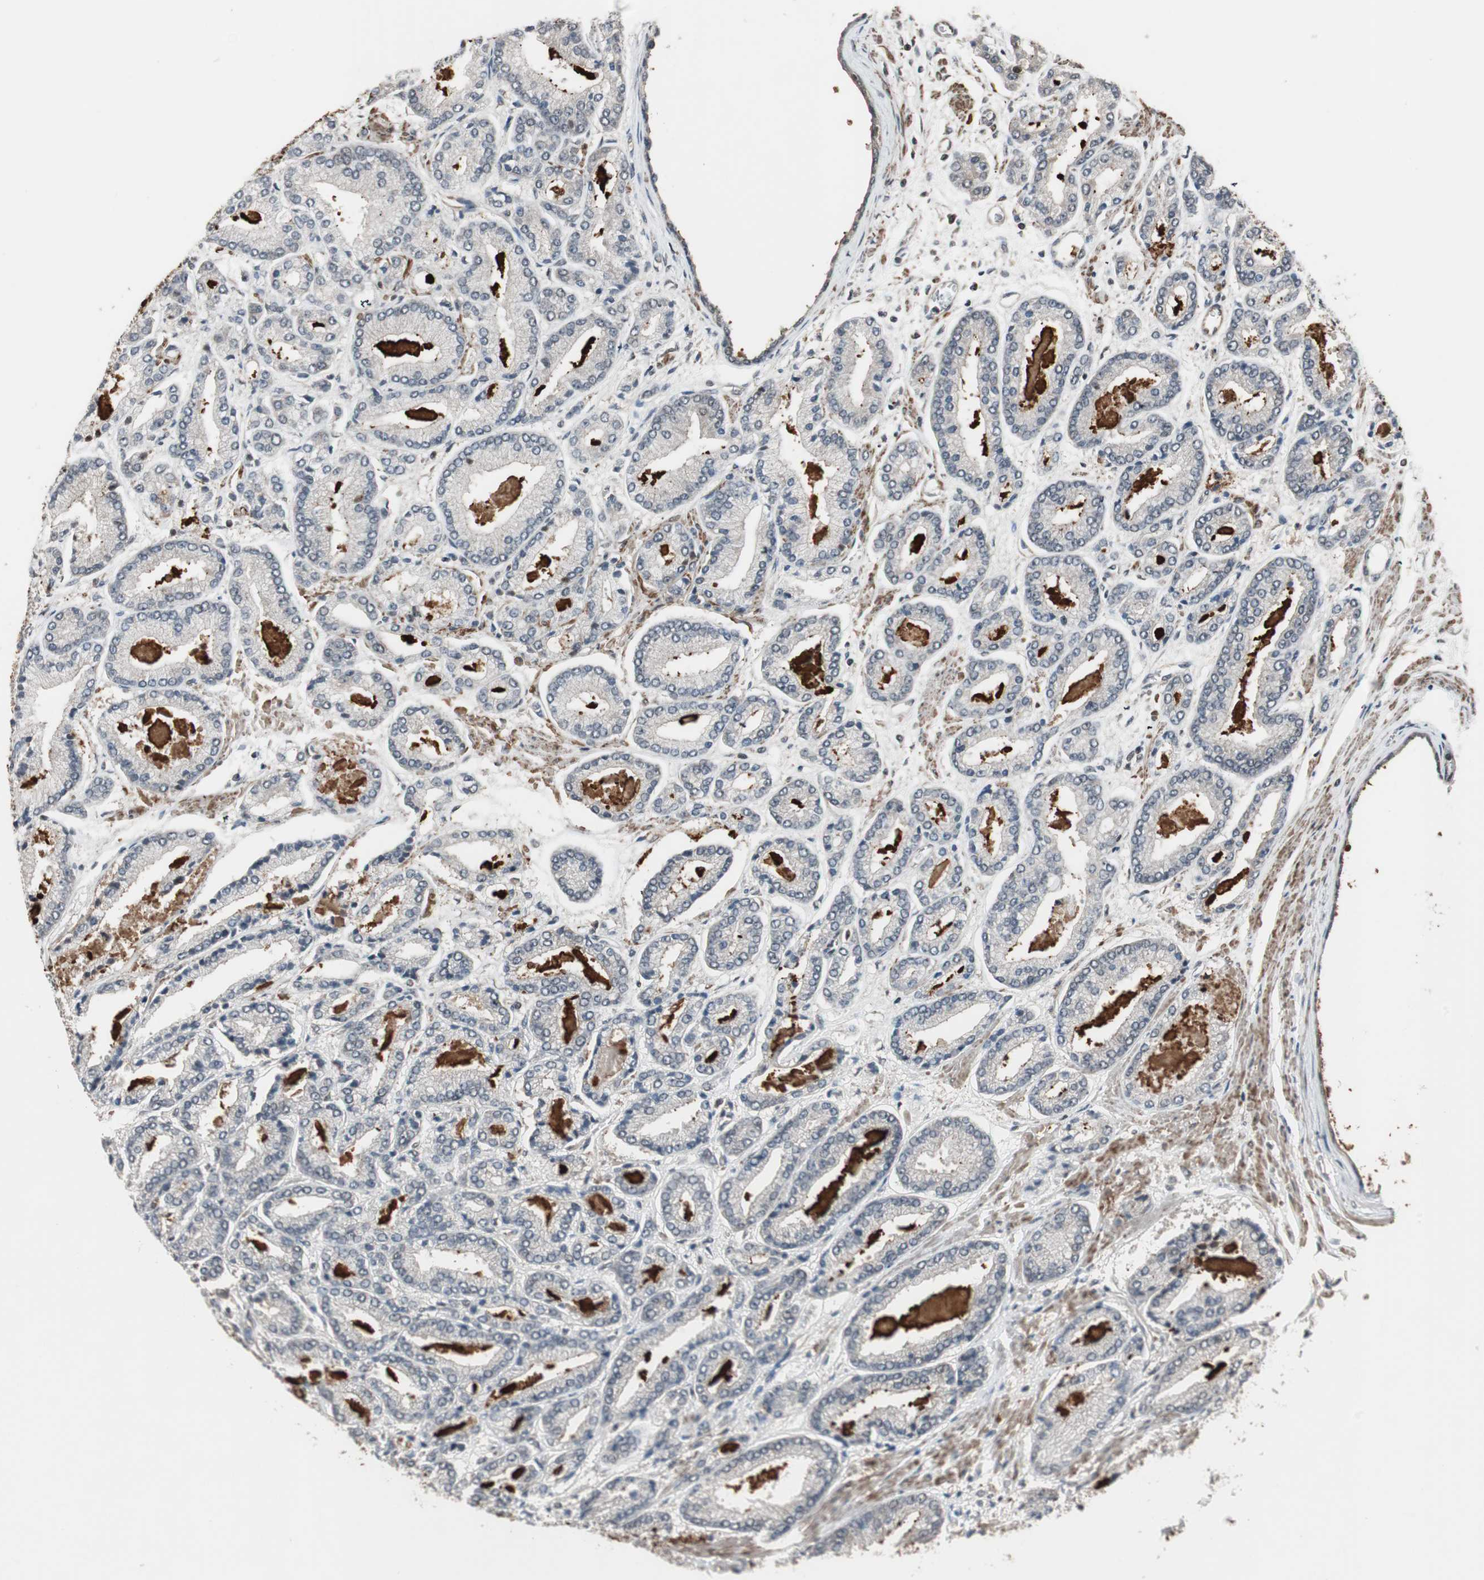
{"staining": {"intensity": "moderate", "quantity": "<25%", "location": "cytoplasmic/membranous"}, "tissue": "prostate cancer", "cell_type": "Tumor cells", "image_type": "cancer", "snomed": [{"axis": "morphology", "description": "Adenocarcinoma, Low grade"}, {"axis": "topography", "description": "Prostate"}], "caption": "Moderate cytoplasmic/membranous positivity for a protein is appreciated in about <25% of tumor cells of adenocarcinoma (low-grade) (prostate) using IHC.", "gene": "DRAP1", "patient": {"sex": "male", "age": 59}}